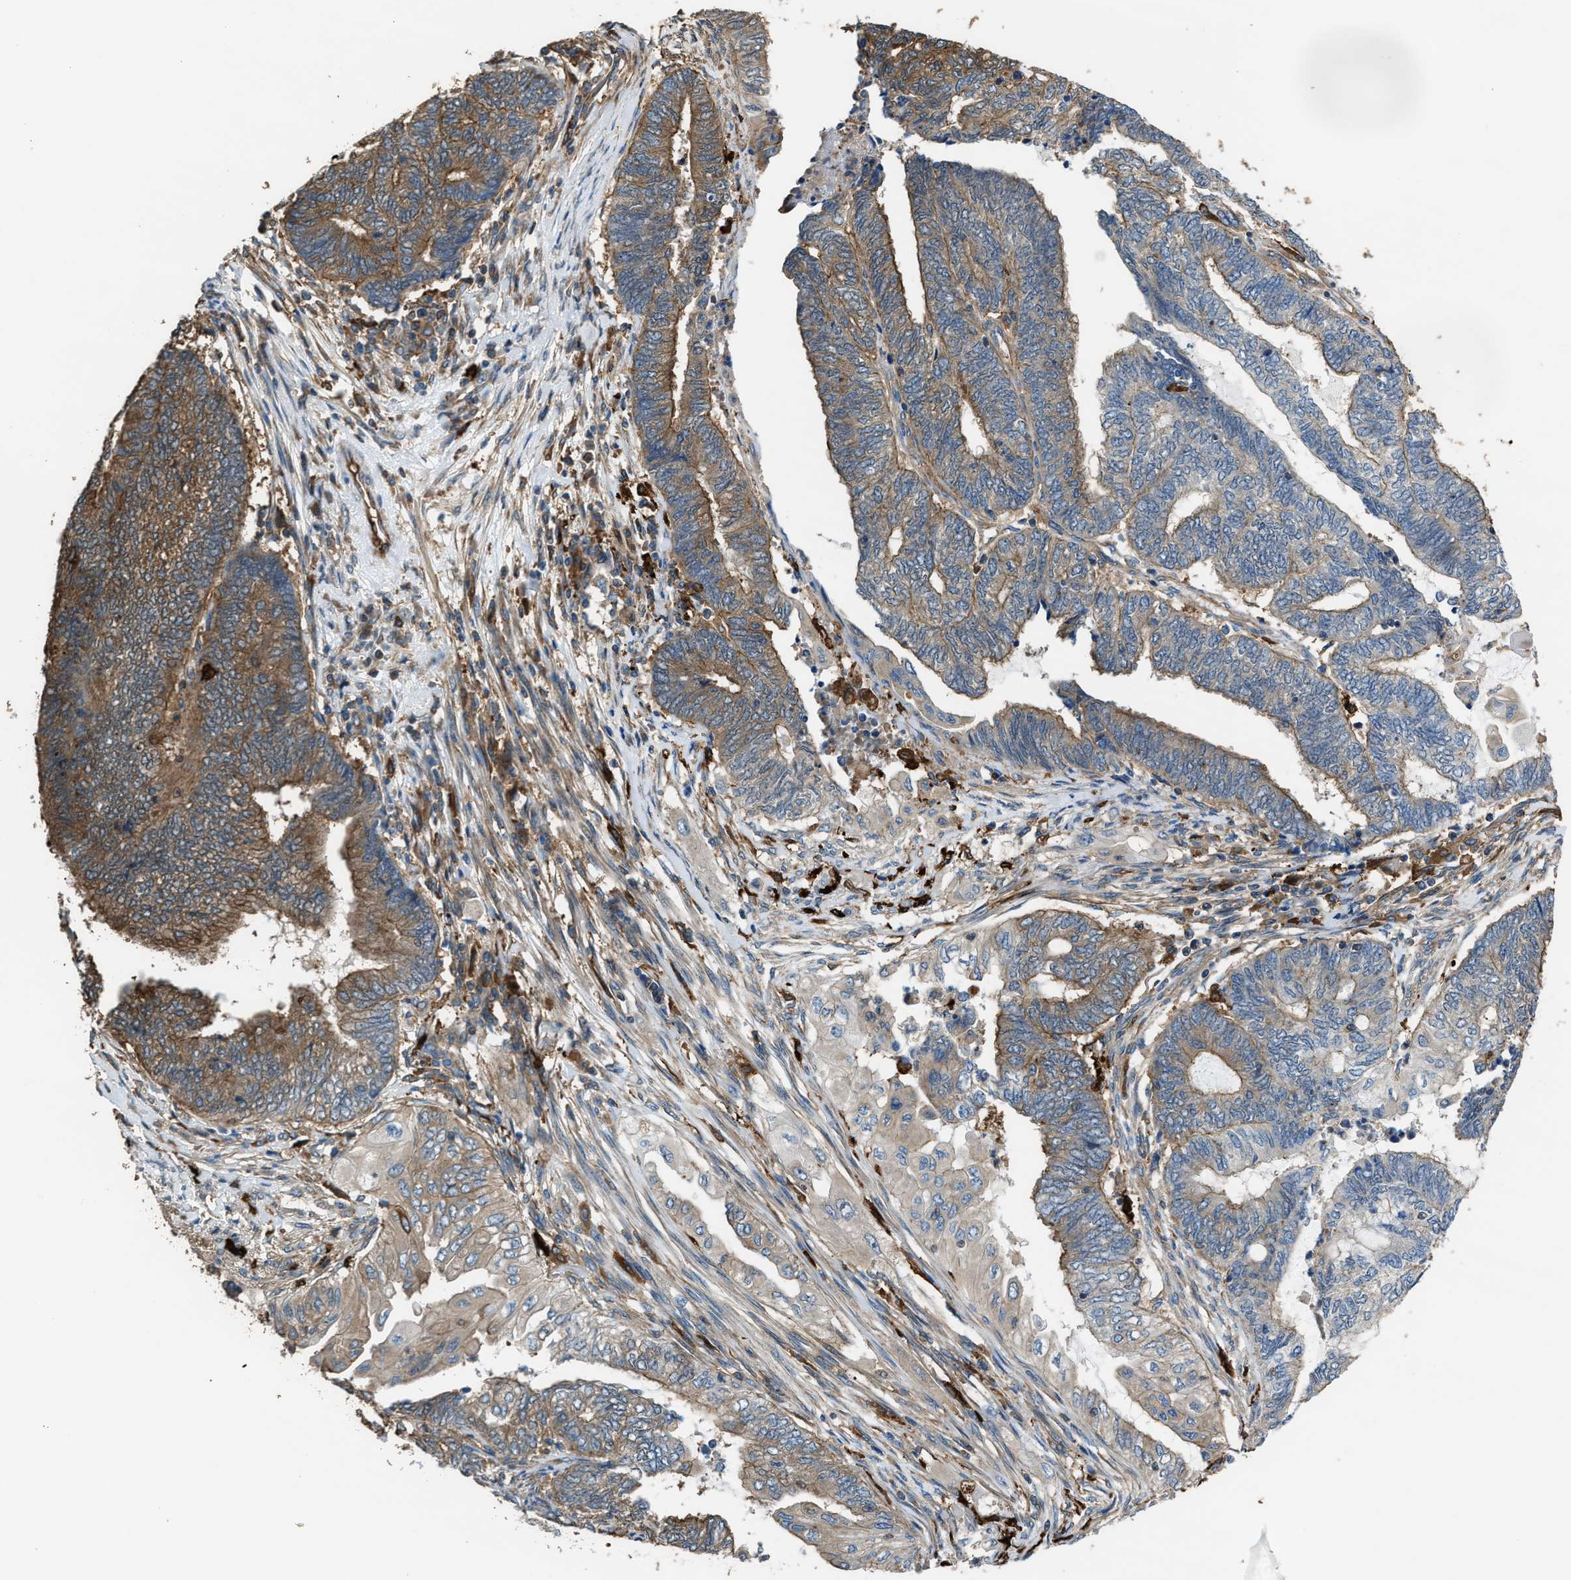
{"staining": {"intensity": "moderate", "quantity": ">75%", "location": "cytoplasmic/membranous"}, "tissue": "endometrial cancer", "cell_type": "Tumor cells", "image_type": "cancer", "snomed": [{"axis": "morphology", "description": "Adenocarcinoma, NOS"}, {"axis": "topography", "description": "Uterus"}, {"axis": "topography", "description": "Endometrium"}], "caption": "Approximately >75% of tumor cells in human adenocarcinoma (endometrial) demonstrate moderate cytoplasmic/membranous protein staining as visualized by brown immunohistochemical staining.", "gene": "ATIC", "patient": {"sex": "female", "age": 70}}